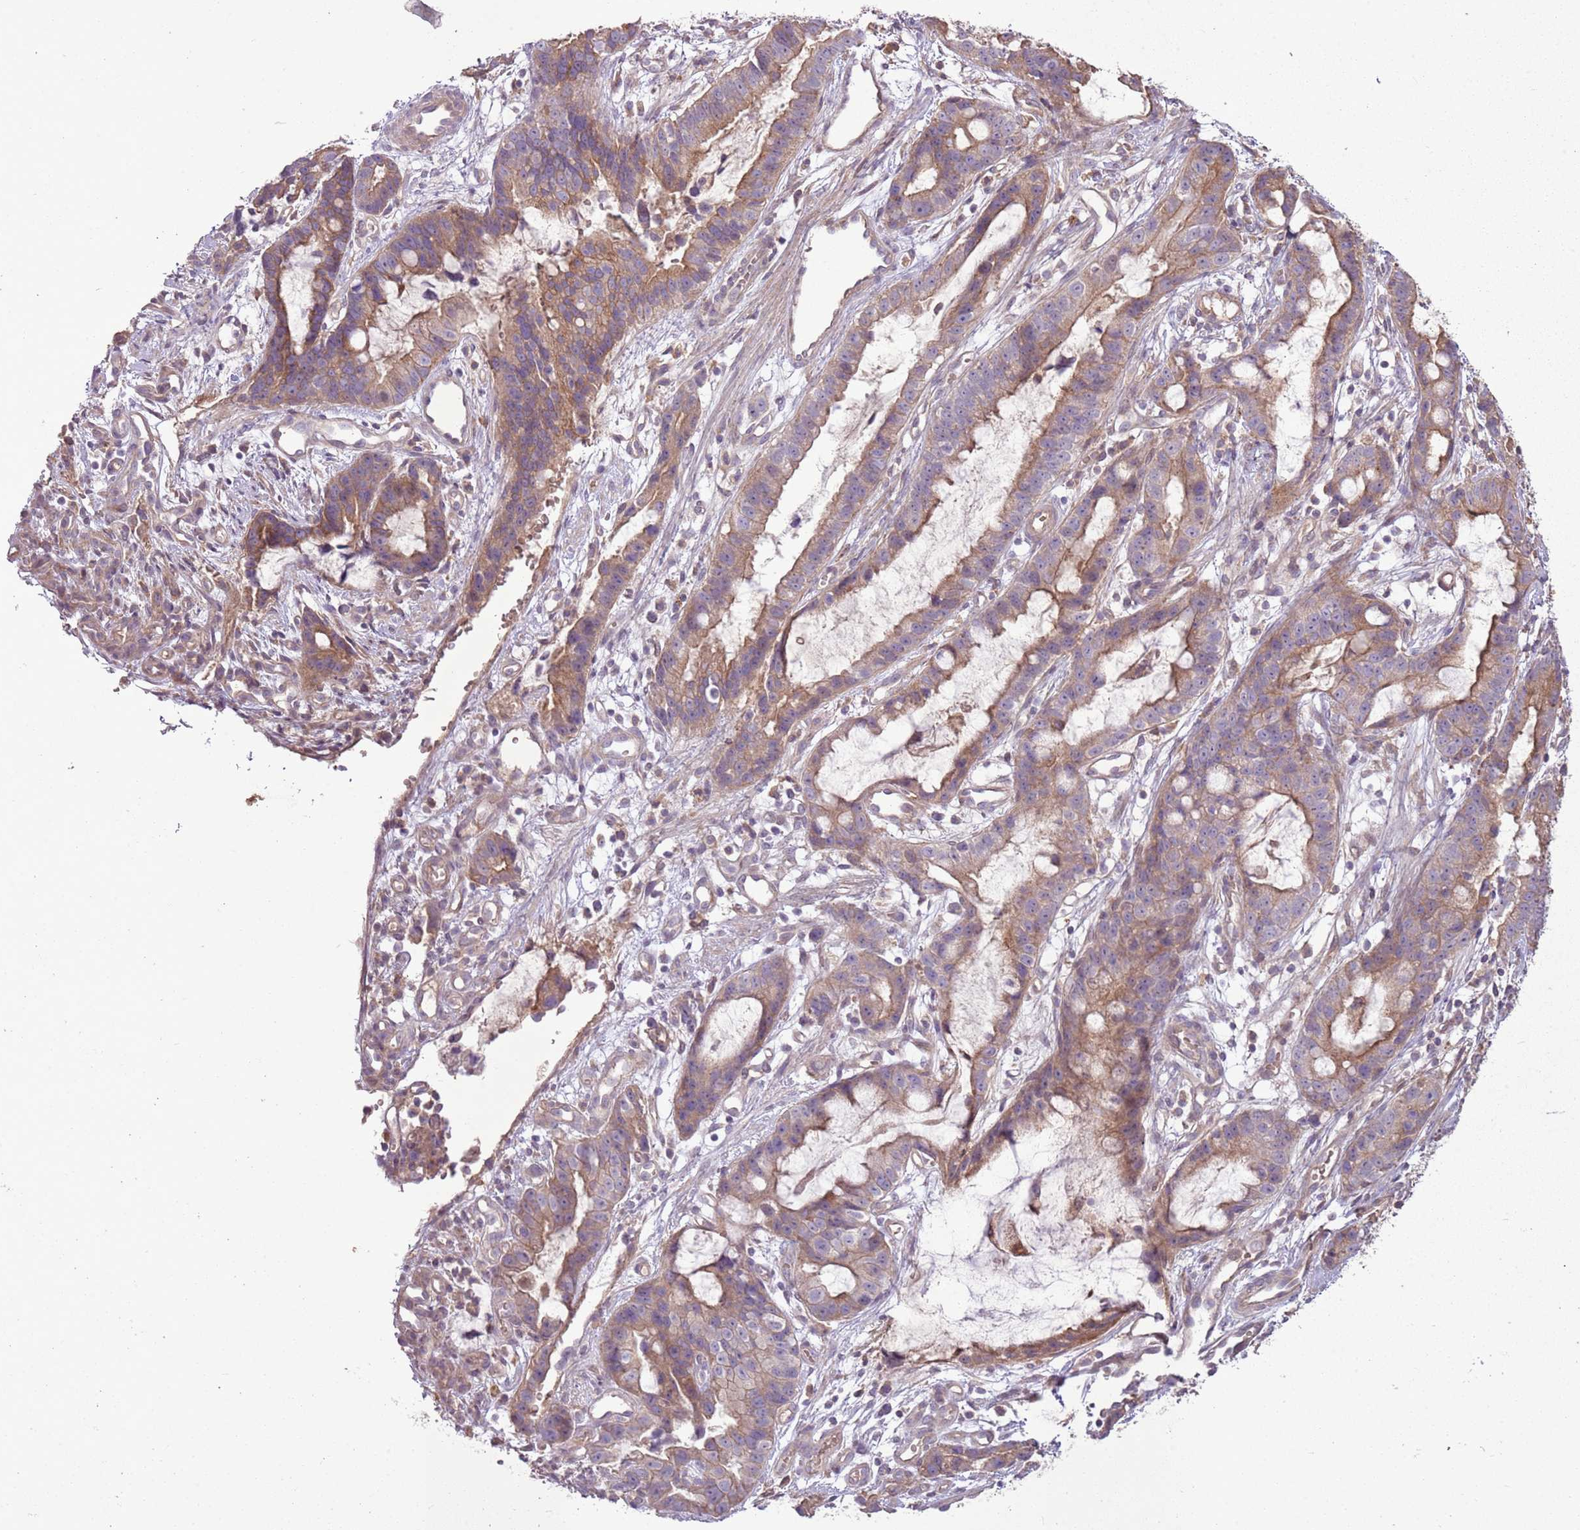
{"staining": {"intensity": "moderate", "quantity": "25%-75%", "location": "cytoplasmic/membranous"}, "tissue": "stomach cancer", "cell_type": "Tumor cells", "image_type": "cancer", "snomed": [{"axis": "morphology", "description": "Adenocarcinoma, NOS"}, {"axis": "topography", "description": "Stomach"}], "caption": "Adenocarcinoma (stomach) stained for a protein (brown) shows moderate cytoplasmic/membranous positive expression in about 25%-75% of tumor cells.", "gene": "ANKRD24", "patient": {"sex": "male", "age": 55}}